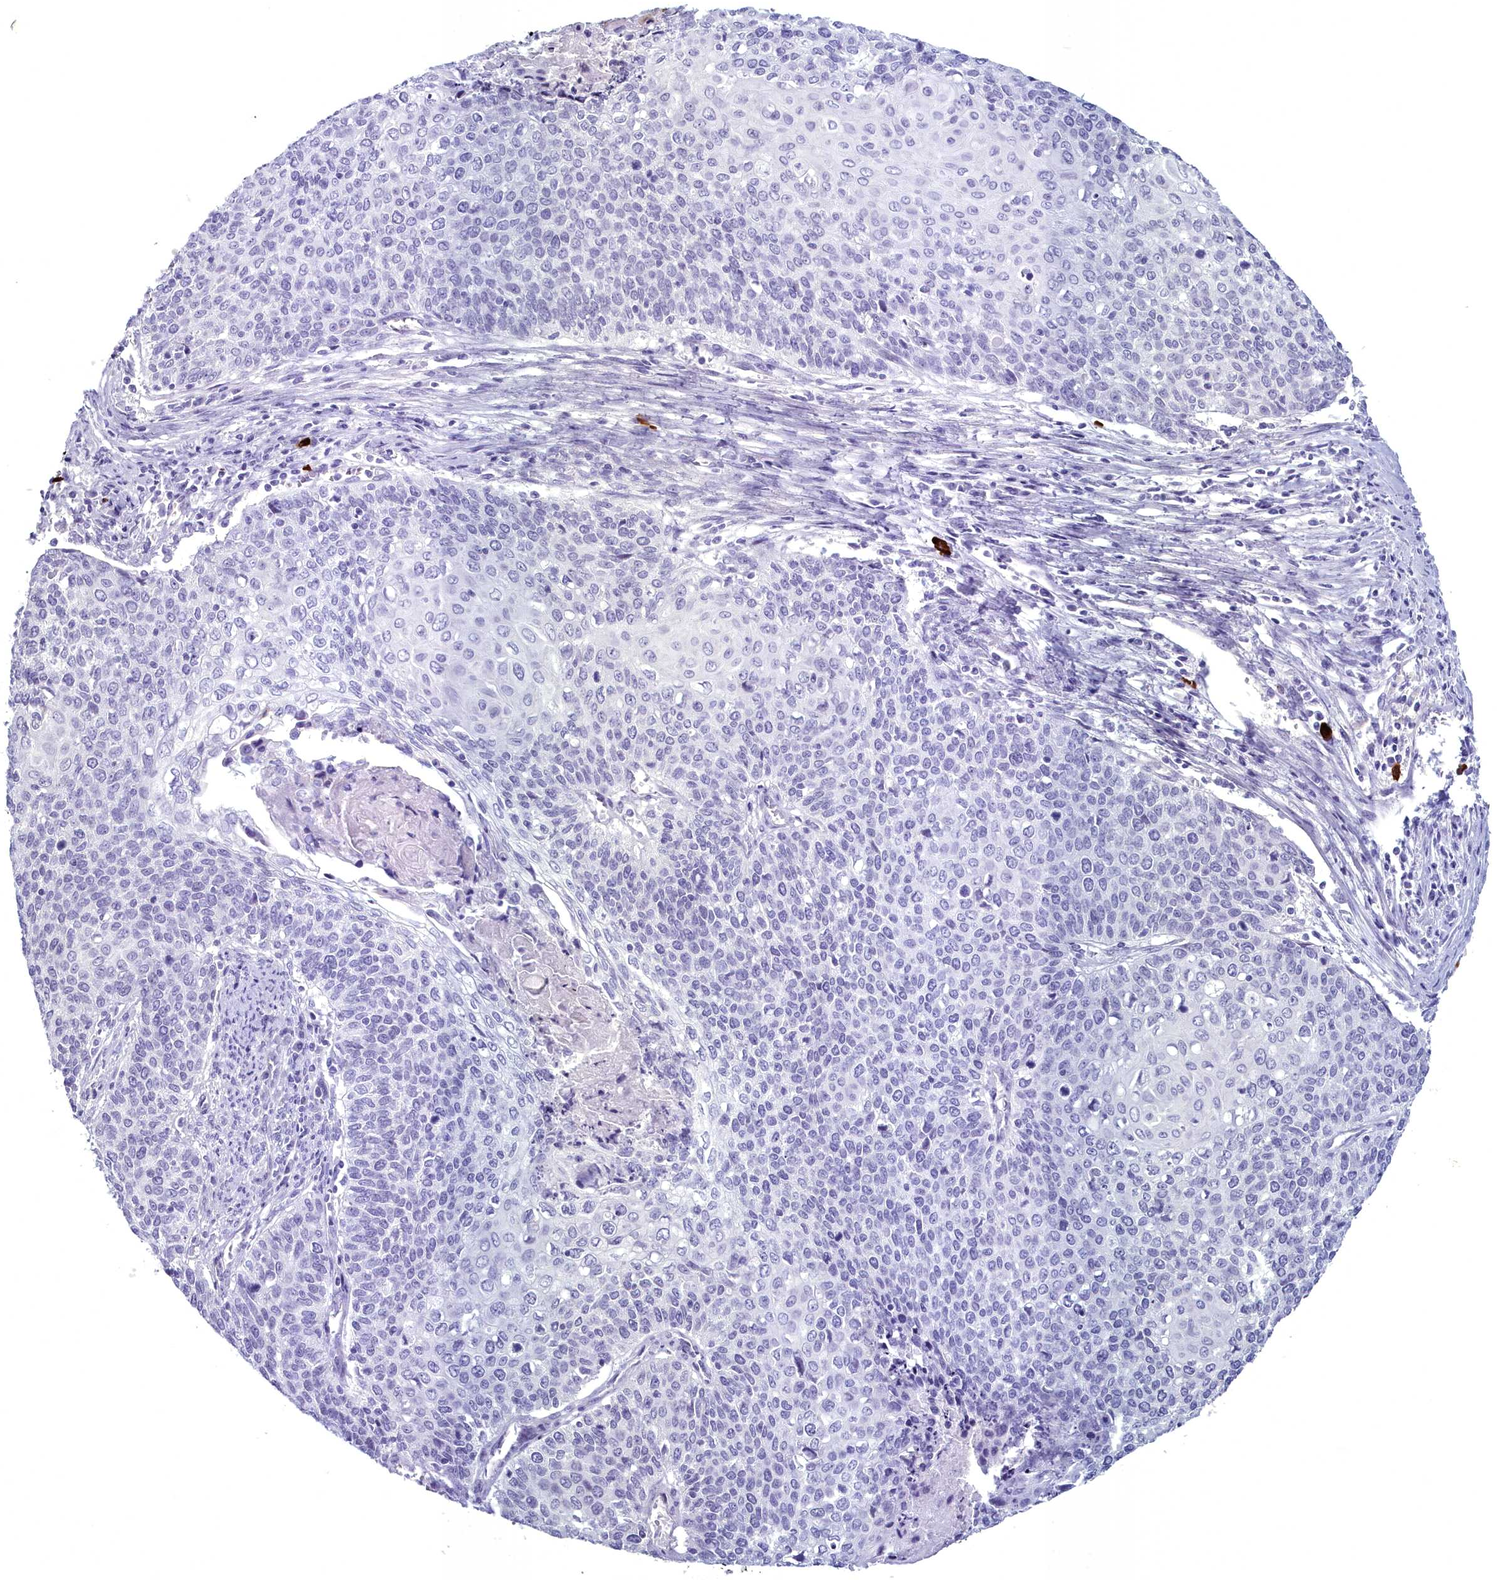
{"staining": {"intensity": "negative", "quantity": "none", "location": "none"}, "tissue": "cervical cancer", "cell_type": "Tumor cells", "image_type": "cancer", "snomed": [{"axis": "morphology", "description": "Squamous cell carcinoma, NOS"}, {"axis": "topography", "description": "Cervix"}], "caption": "This is a micrograph of immunohistochemistry staining of cervical cancer, which shows no expression in tumor cells.", "gene": "MAP6", "patient": {"sex": "female", "age": 39}}